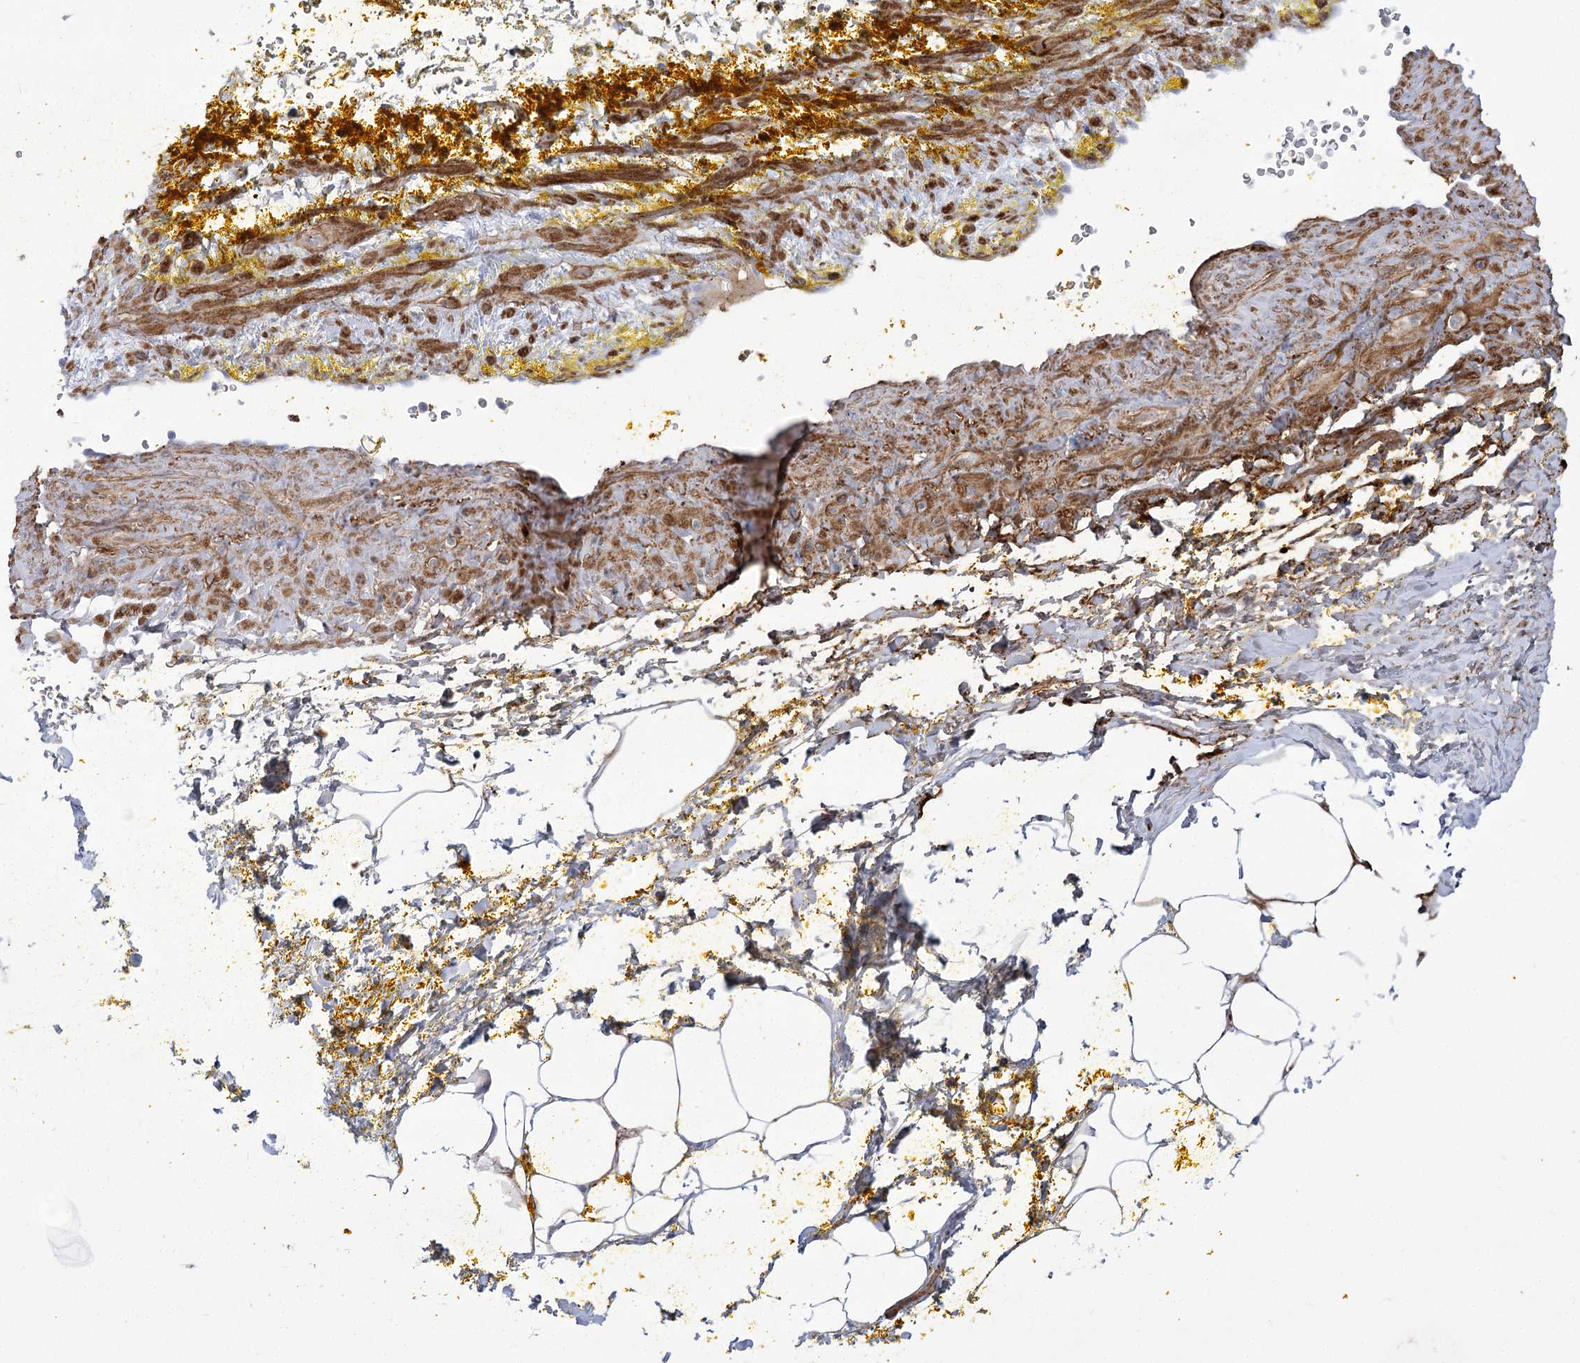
{"staining": {"intensity": "moderate", "quantity": "<25%", "location": "nuclear"}, "tissue": "adipose tissue", "cell_type": "Adipocytes", "image_type": "normal", "snomed": [{"axis": "morphology", "description": "Normal tissue, NOS"}, {"axis": "morphology", "description": "Adenocarcinoma, Low grade"}, {"axis": "topography", "description": "Prostate"}, {"axis": "topography", "description": "Peripheral nerve tissue"}], "caption": "Protein expression analysis of normal human adipose tissue reveals moderate nuclear expression in approximately <25% of adipocytes.", "gene": "ANKRD23", "patient": {"sex": "male", "age": 63}}